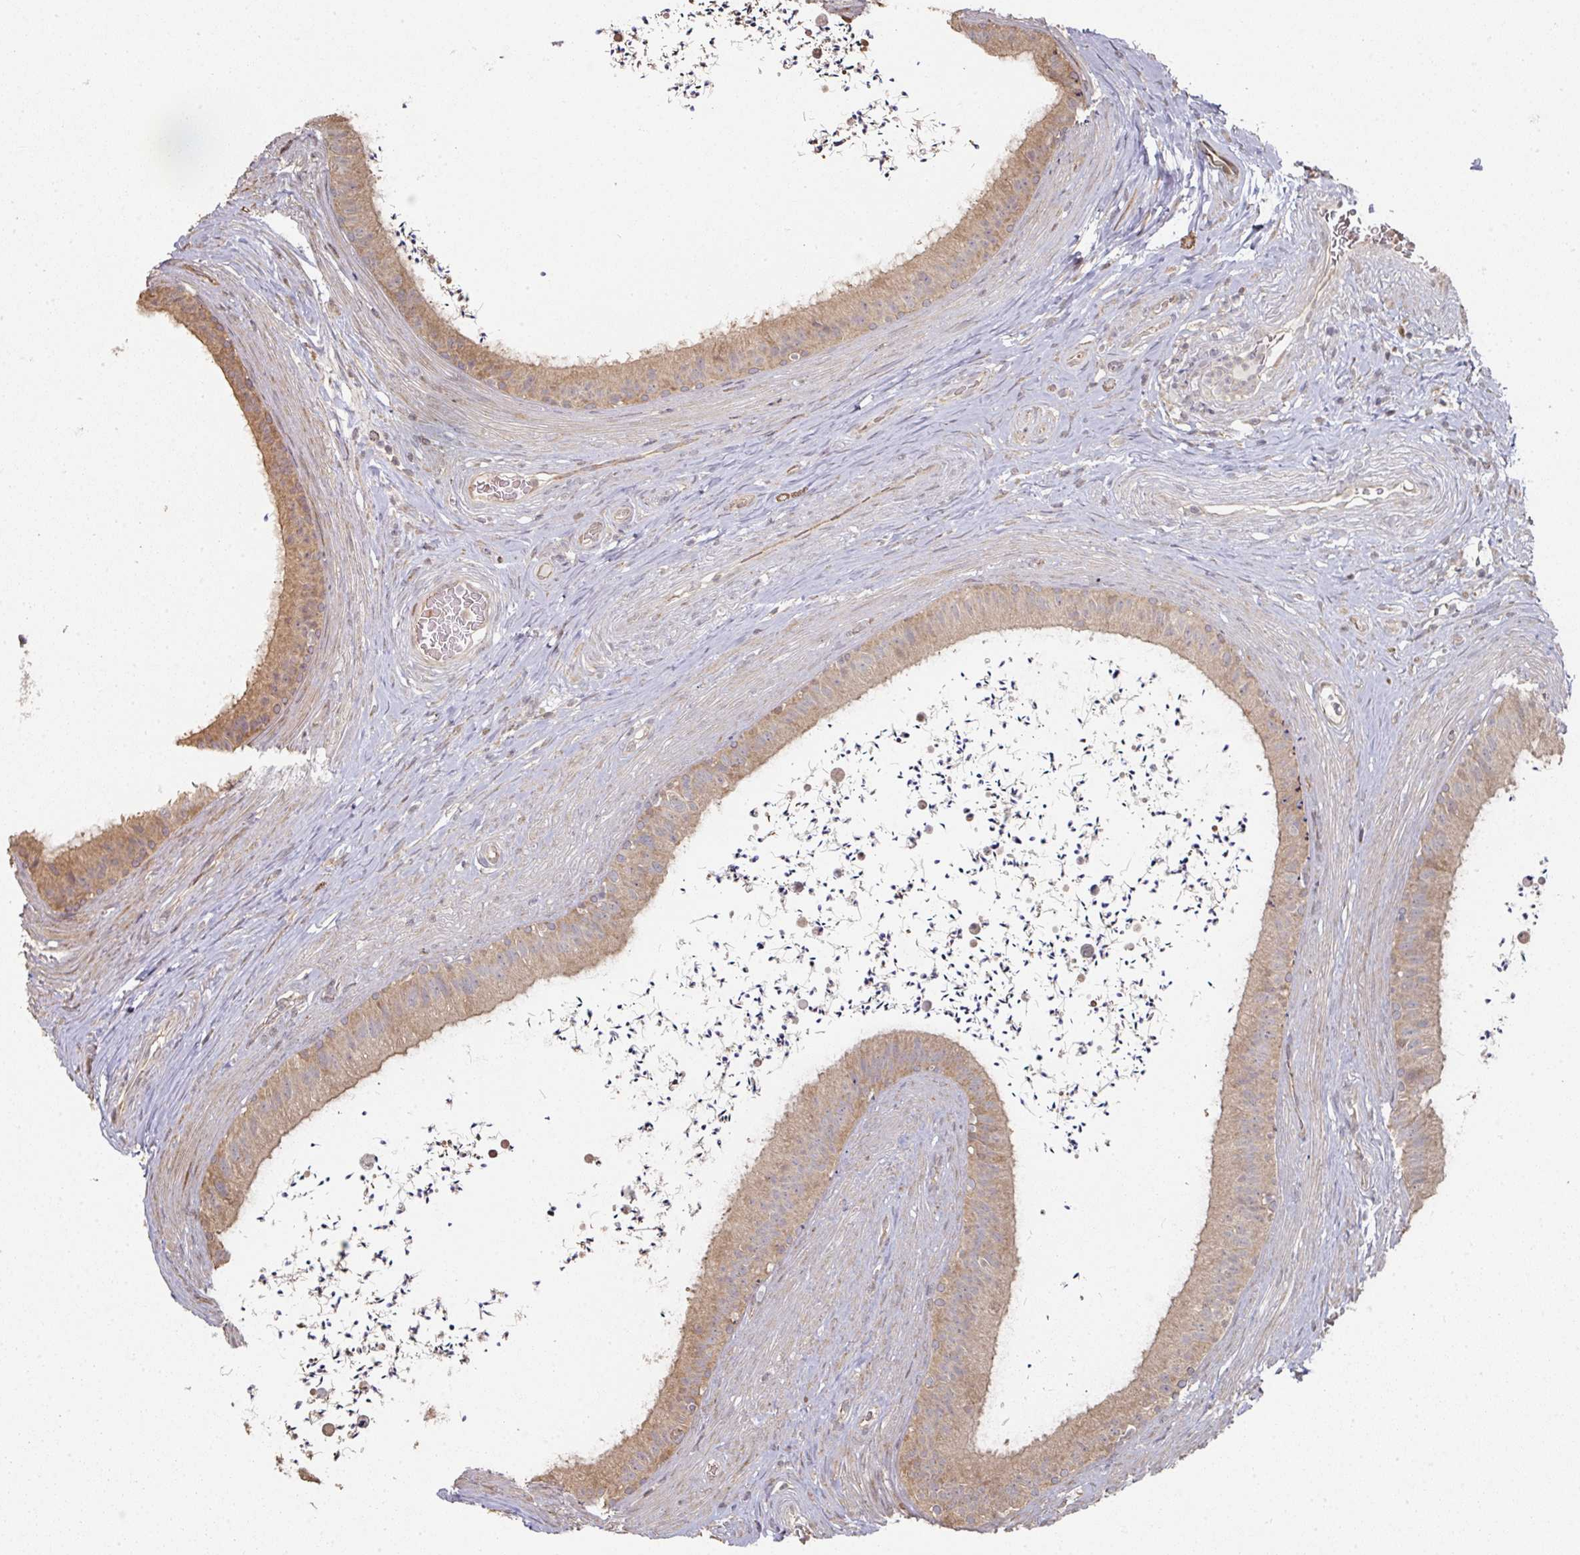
{"staining": {"intensity": "moderate", "quantity": "25%-75%", "location": "cytoplasmic/membranous"}, "tissue": "epididymis", "cell_type": "Glandular cells", "image_type": "normal", "snomed": [{"axis": "morphology", "description": "Normal tissue, NOS"}, {"axis": "topography", "description": "Testis"}, {"axis": "topography", "description": "Epididymis"}], "caption": "Approximately 25%-75% of glandular cells in unremarkable epididymis reveal moderate cytoplasmic/membranous protein staining as visualized by brown immunohistochemical staining.", "gene": "CA7", "patient": {"sex": "male", "age": 41}}